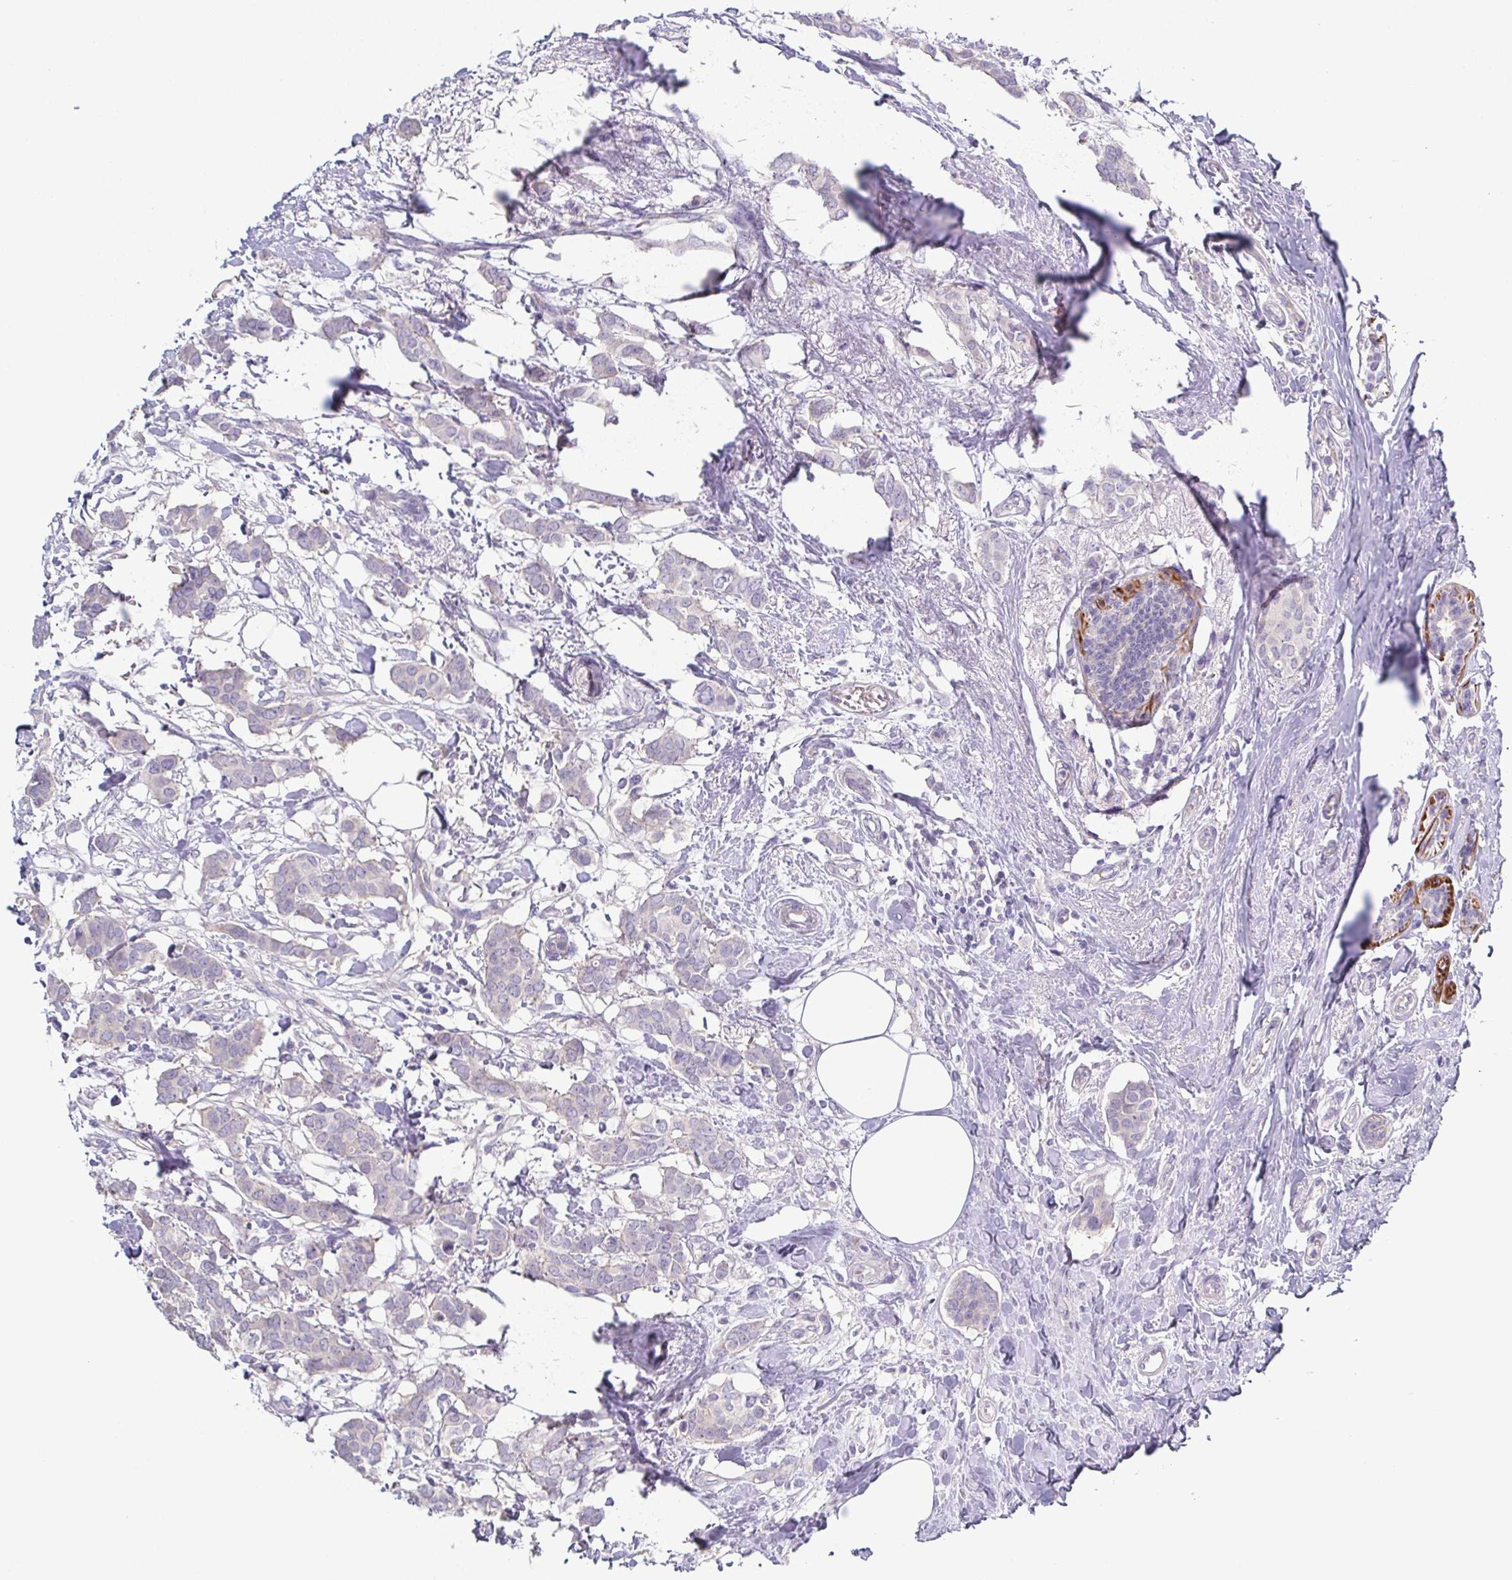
{"staining": {"intensity": "negative", "quantity": "none", "location": "none"}, "tissue": "breast cancer", "cell_type": "Tumor cells", "image_type": "cancer", "snomed": [{"axis": "morphology", "description": "Duct carcinoma"}, {"axis": "topography", "description": "Breast"}], "caption": "Tumor cells show no significant staining in breast cancer.", "gene": "CFAP97D1", "patient": {"sex": "female", "age": 62}}